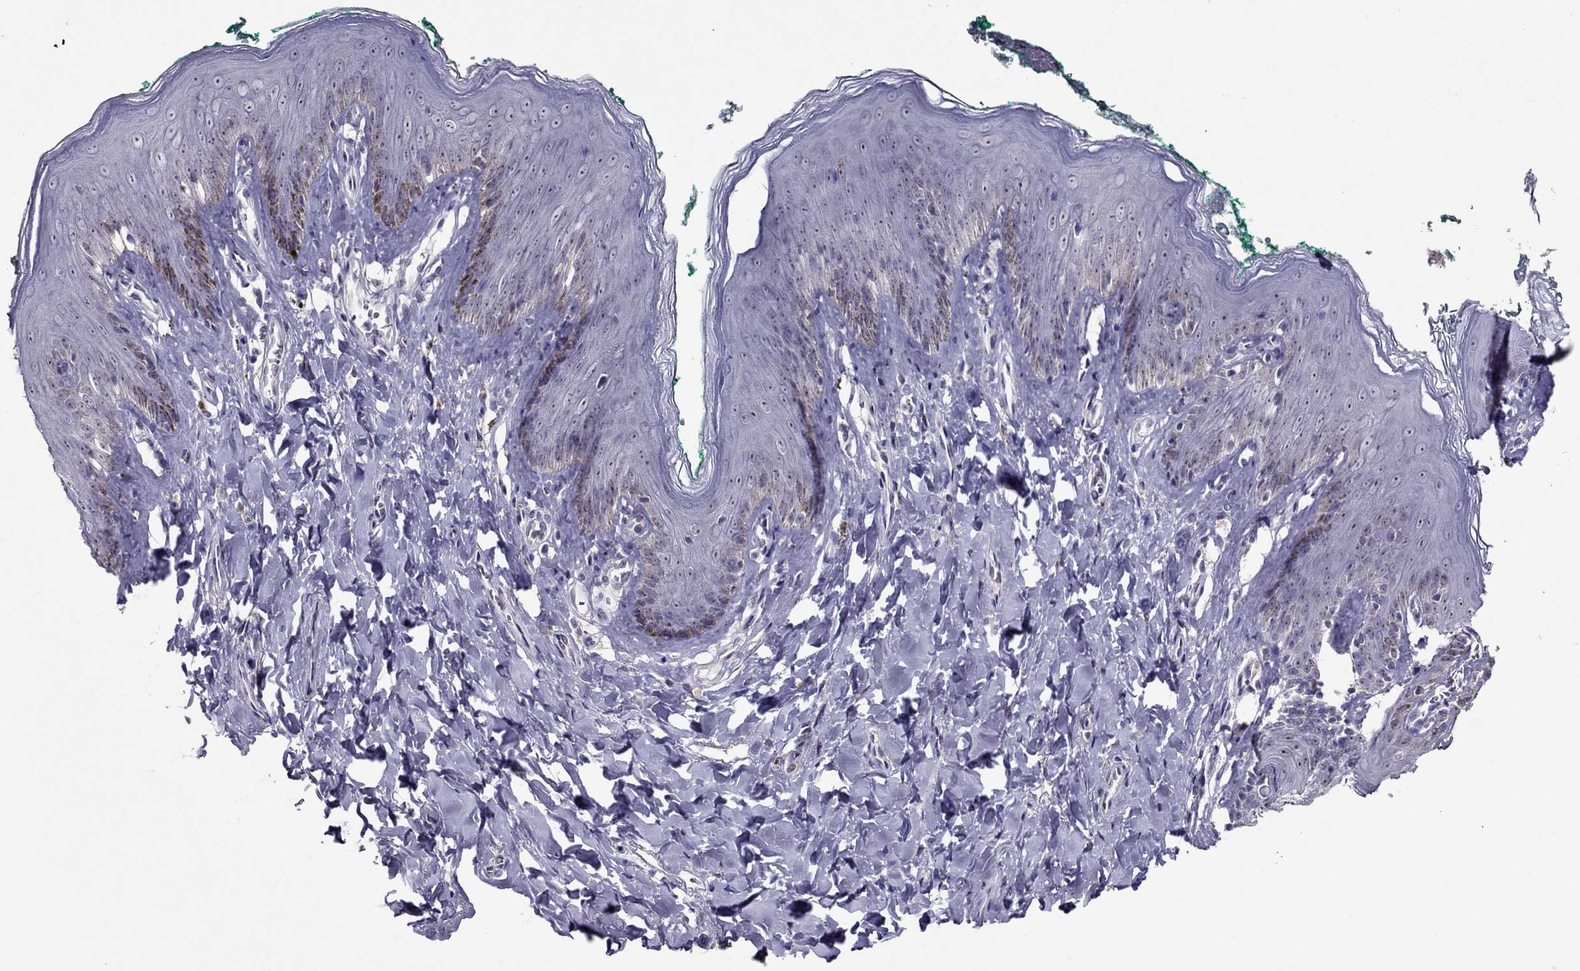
{"staining": {"intensity": "negative", "quantity": "none", "location": "none"}, "tissue": "skin", "cell_type": "Epidermal cells", "image_type": "normal", "snomed": [{"axis": "morphology", "description": "Normal tissue, NOS"}, {"axis": "topography", "description": "Vulva"}], "caption": "An immunohistochemistry (IHC) photomicrograph of unremarkable skin is shown. There is no staining in epidermal cells of skin.", "gene": "LRRC46", "patient": {"sex": "female", "age": 66}}